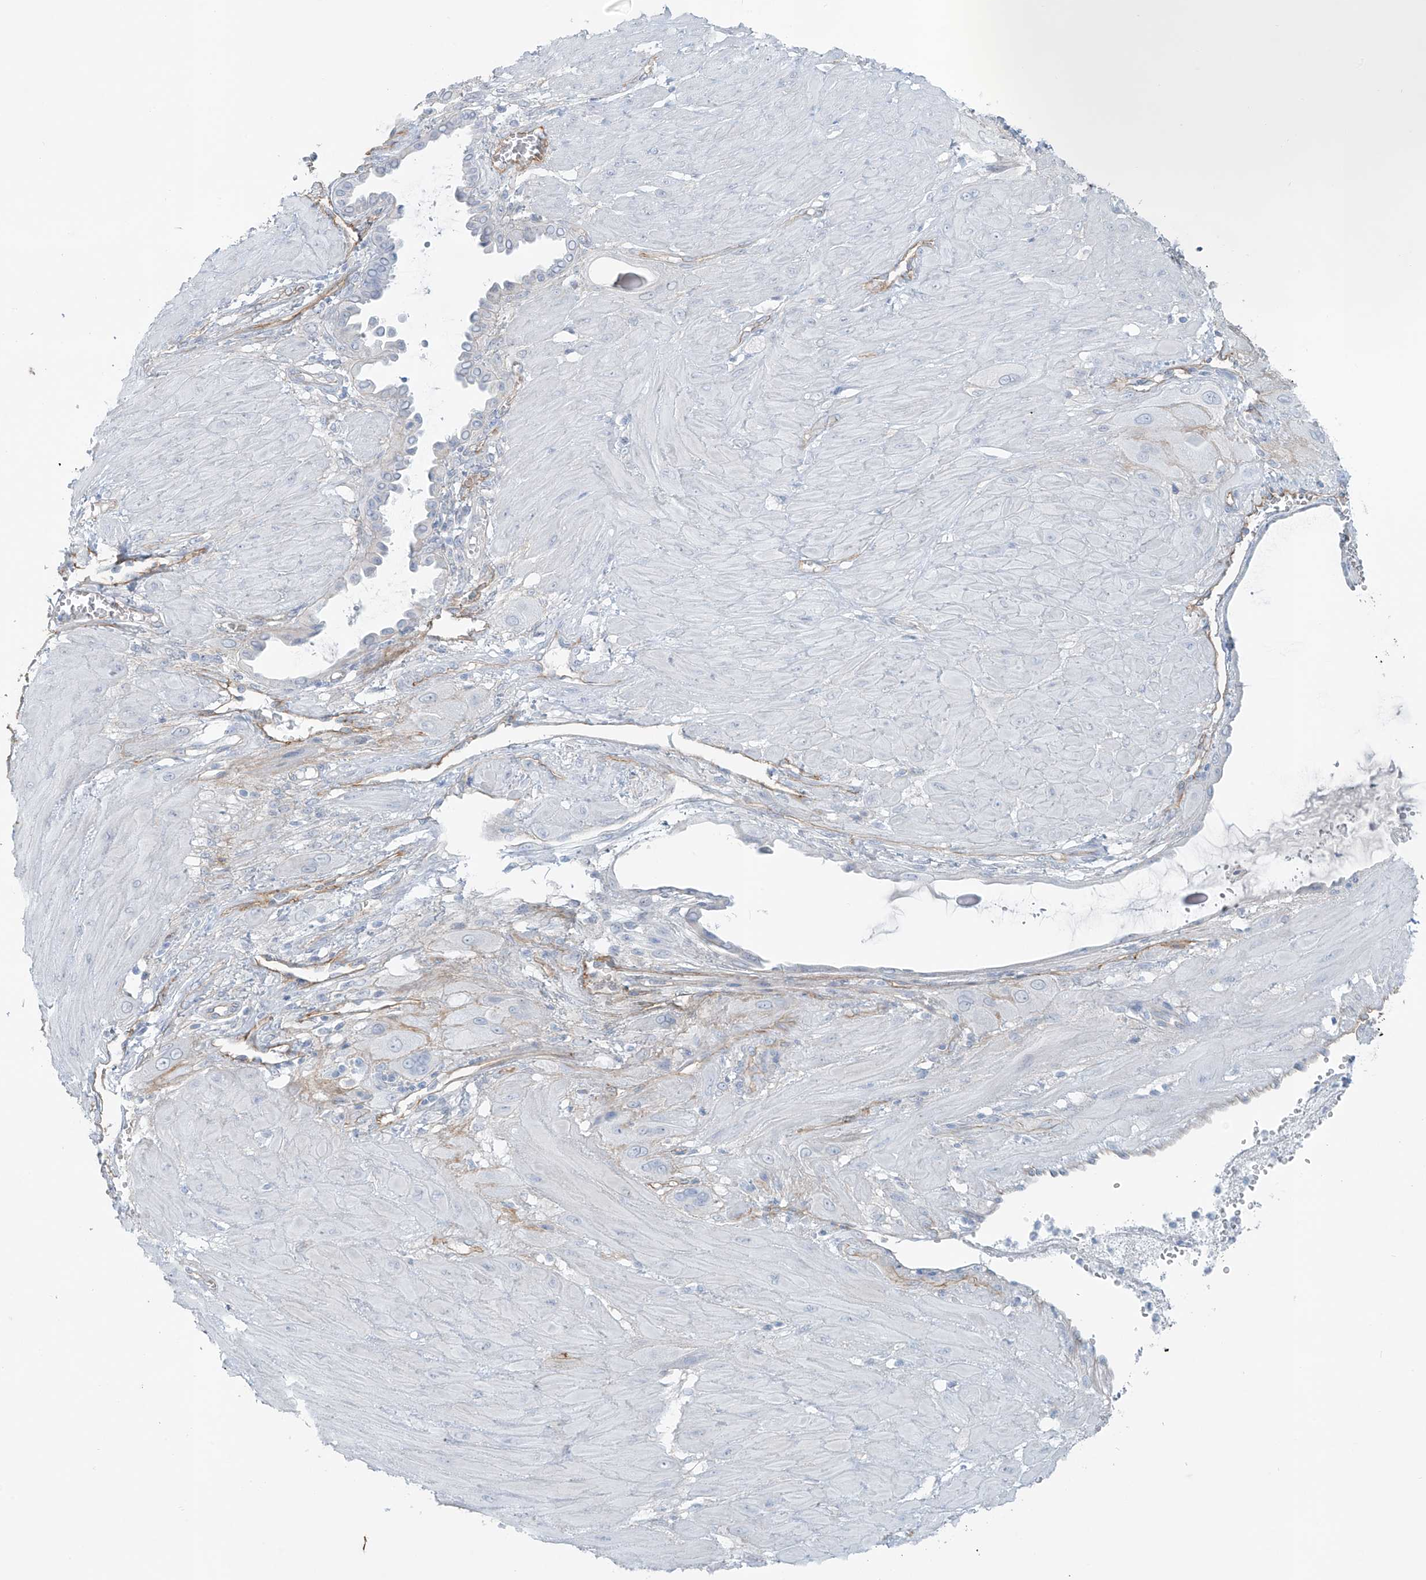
{"staining": {"intensity": "negative", "quantity": "none", "location": "none"}, "tissue": "cervical cancer", "cell_type": "Tumor cells", "image_type": "cancer", "snomed": [{"axis": "morphology", "description": "Squamous cell carcinoma, NOS"}, {"axis": "topography", "description": "Cervix"}], "caption": "Histopathology image shows no significant protein staining in tumor cells of cervical squamous cell carcinoma. (Brightfield microscopy of DAB (3,3'-diaminobenzidine) immunohistochemistry (IHC) at high magnification).", "gene": "TUBE1", "patient": {"sex": "female", "age": 34}}